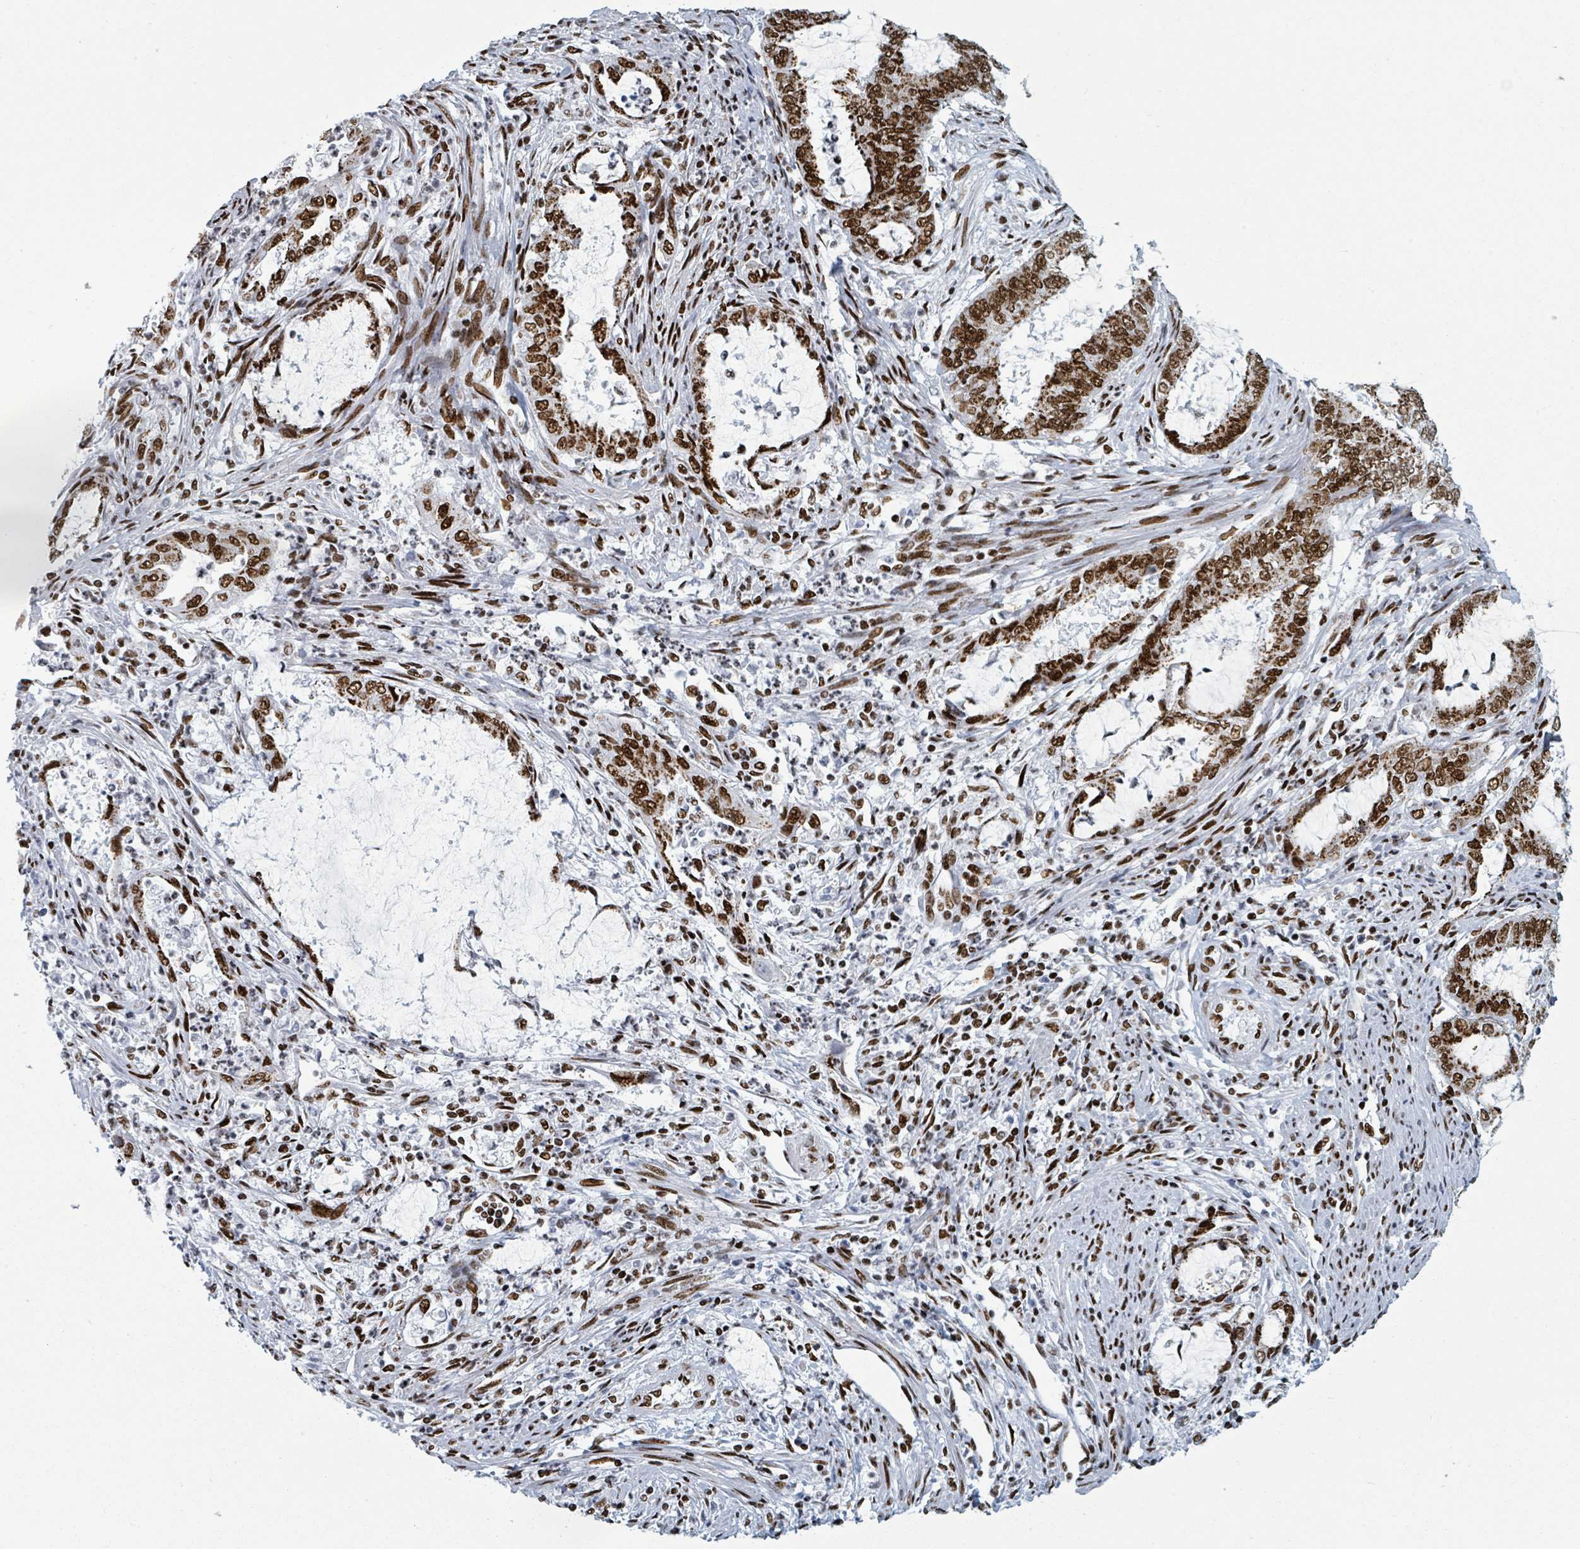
{"staining": {"intensity": "strong", "quantity": ">75%", "location": "nuclear"}, "tissue": "endometrial cancer", "cell_type": "Tumor cells", "image_type": "cancer", "snomed": [{"axis": "morphology", "description": "Adenocarcinoma, NOS"}, {"axis": "topography", "description": "Endometrium"}], "caption": "A histopathology image of adenocarcinoma (endometrial) stained for a protein reveals strong nuclear brown staining in tumor cells.", "gene": "DHX16", "patient": {"sex": "female", "age": 51}}